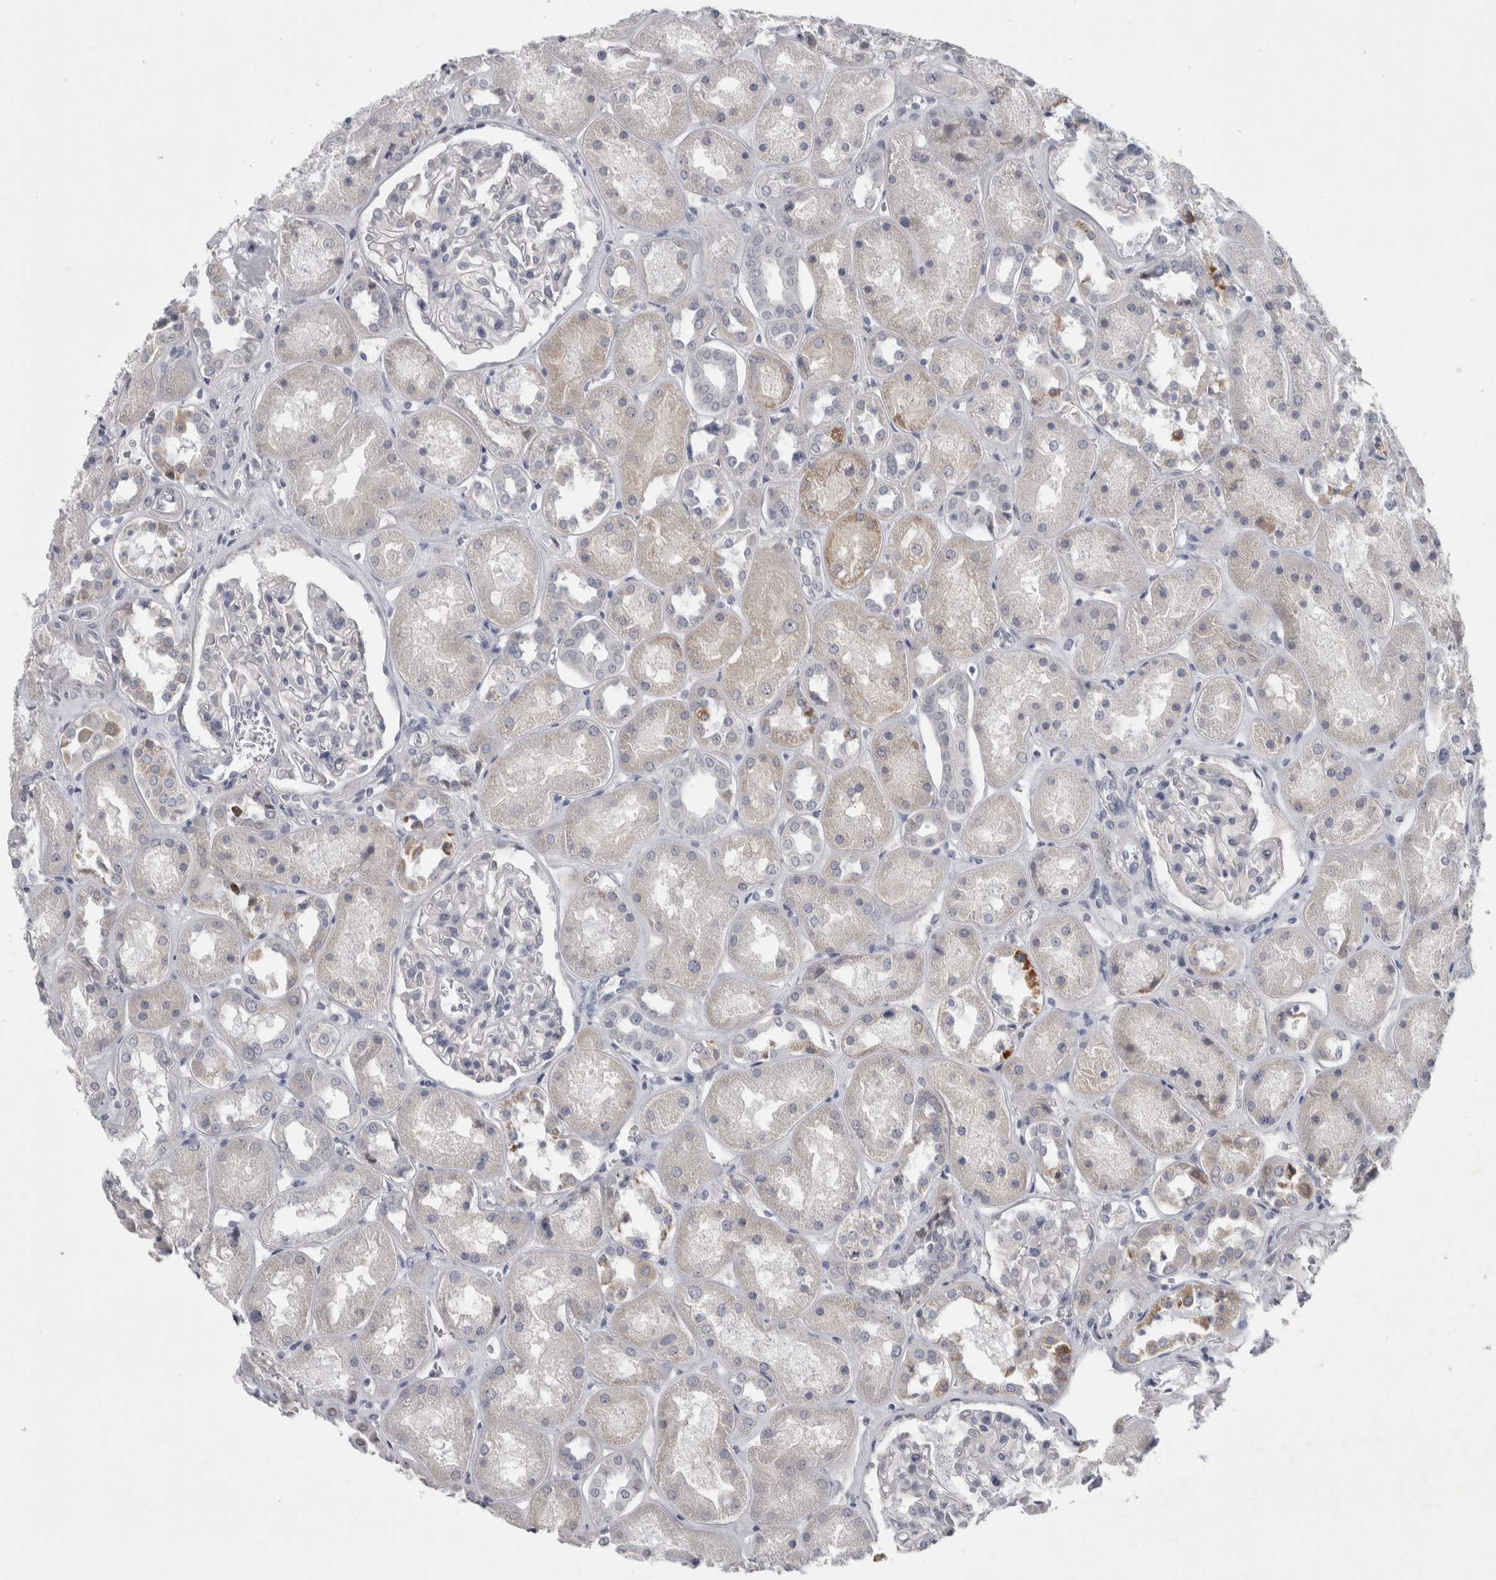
{"staining": {"intensity": "negative", "quantity": "none", "location": "none"}, "tissue": "kidney", "cell_type": "Cells in glomeruli", "image_type": "normal", "snomed": [{"axis": "morphology", "description": "Normal tissue, NOS"}, {"axis": "topography", "description": "Kidney"}], "caption": "Micrograph shows no protein expression in cells in glomeruli of normal kidney.", "gene": "FXYD7", "patient": {"sex": "male", "age": 70}}